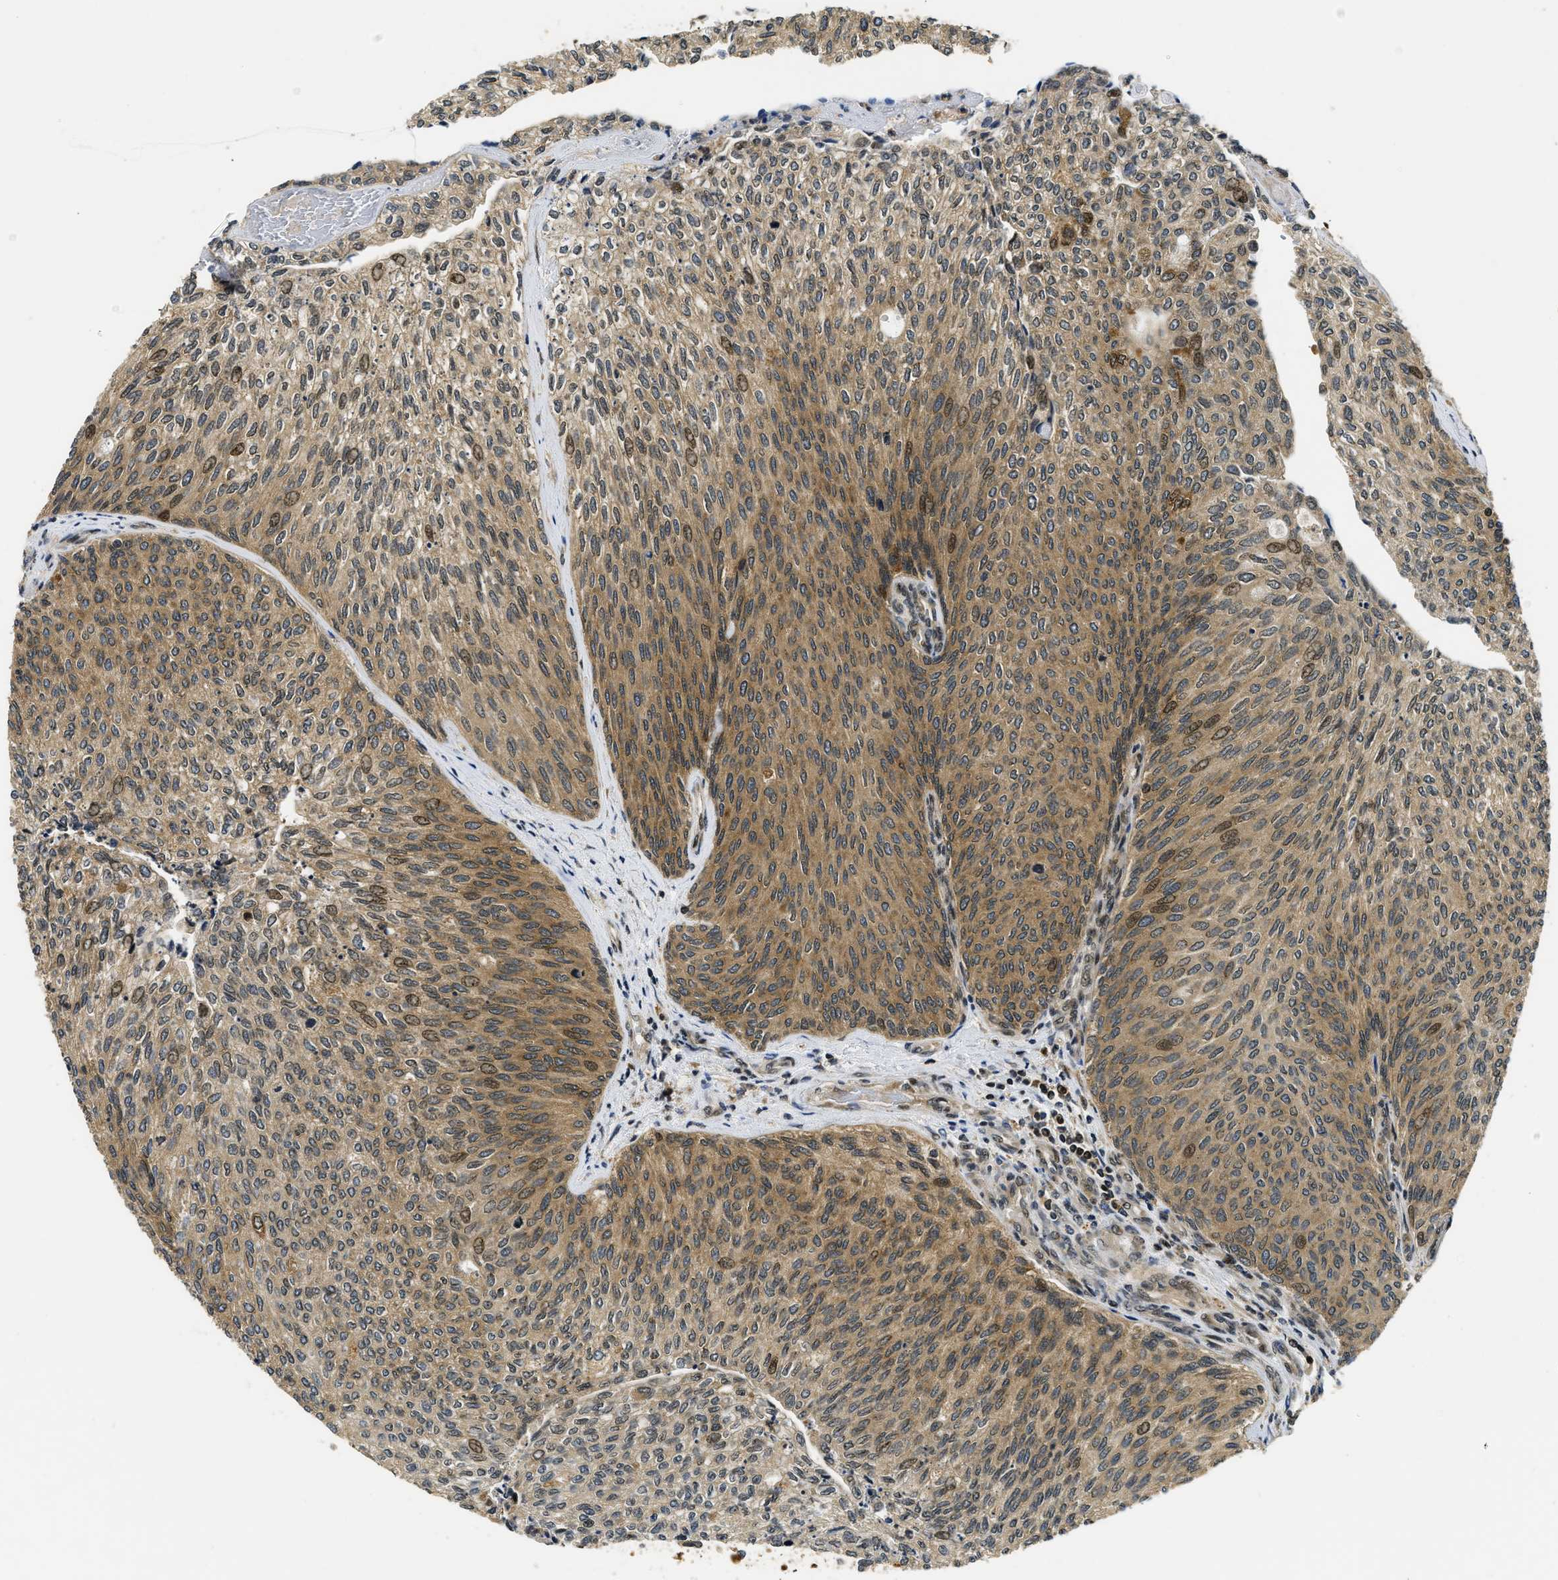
{"staining": {"intensity": "moderate", "quantity": ">75%", "location": "cytoplasmic/membranous,nuclear"}, "tissue": "urothelial cancer", "cell_type": "Tumor cells", "image_type": "cancer", "snomed": [{"axis": "morphology", "description": "Urothelial carcinoma, Low grade"}, {"axis": "topography", "description": "Urinary bladder"}], "caption": "Brown immunohistochemical staining in human urothelial carcinoma (low-grade) demonstrates moderate cytoplasmic/membranous and nuclear staining in approximately >75% of tumor cells. The staining was performed using DAB (3,3'-diaminobenzidine) to visualize the protein expression in brown, while the nuclei were stained in blue with hematoxylin (Magnification: 20x).", "gene": "ADSL", "patient": {"sex": "female", "age": 79}}